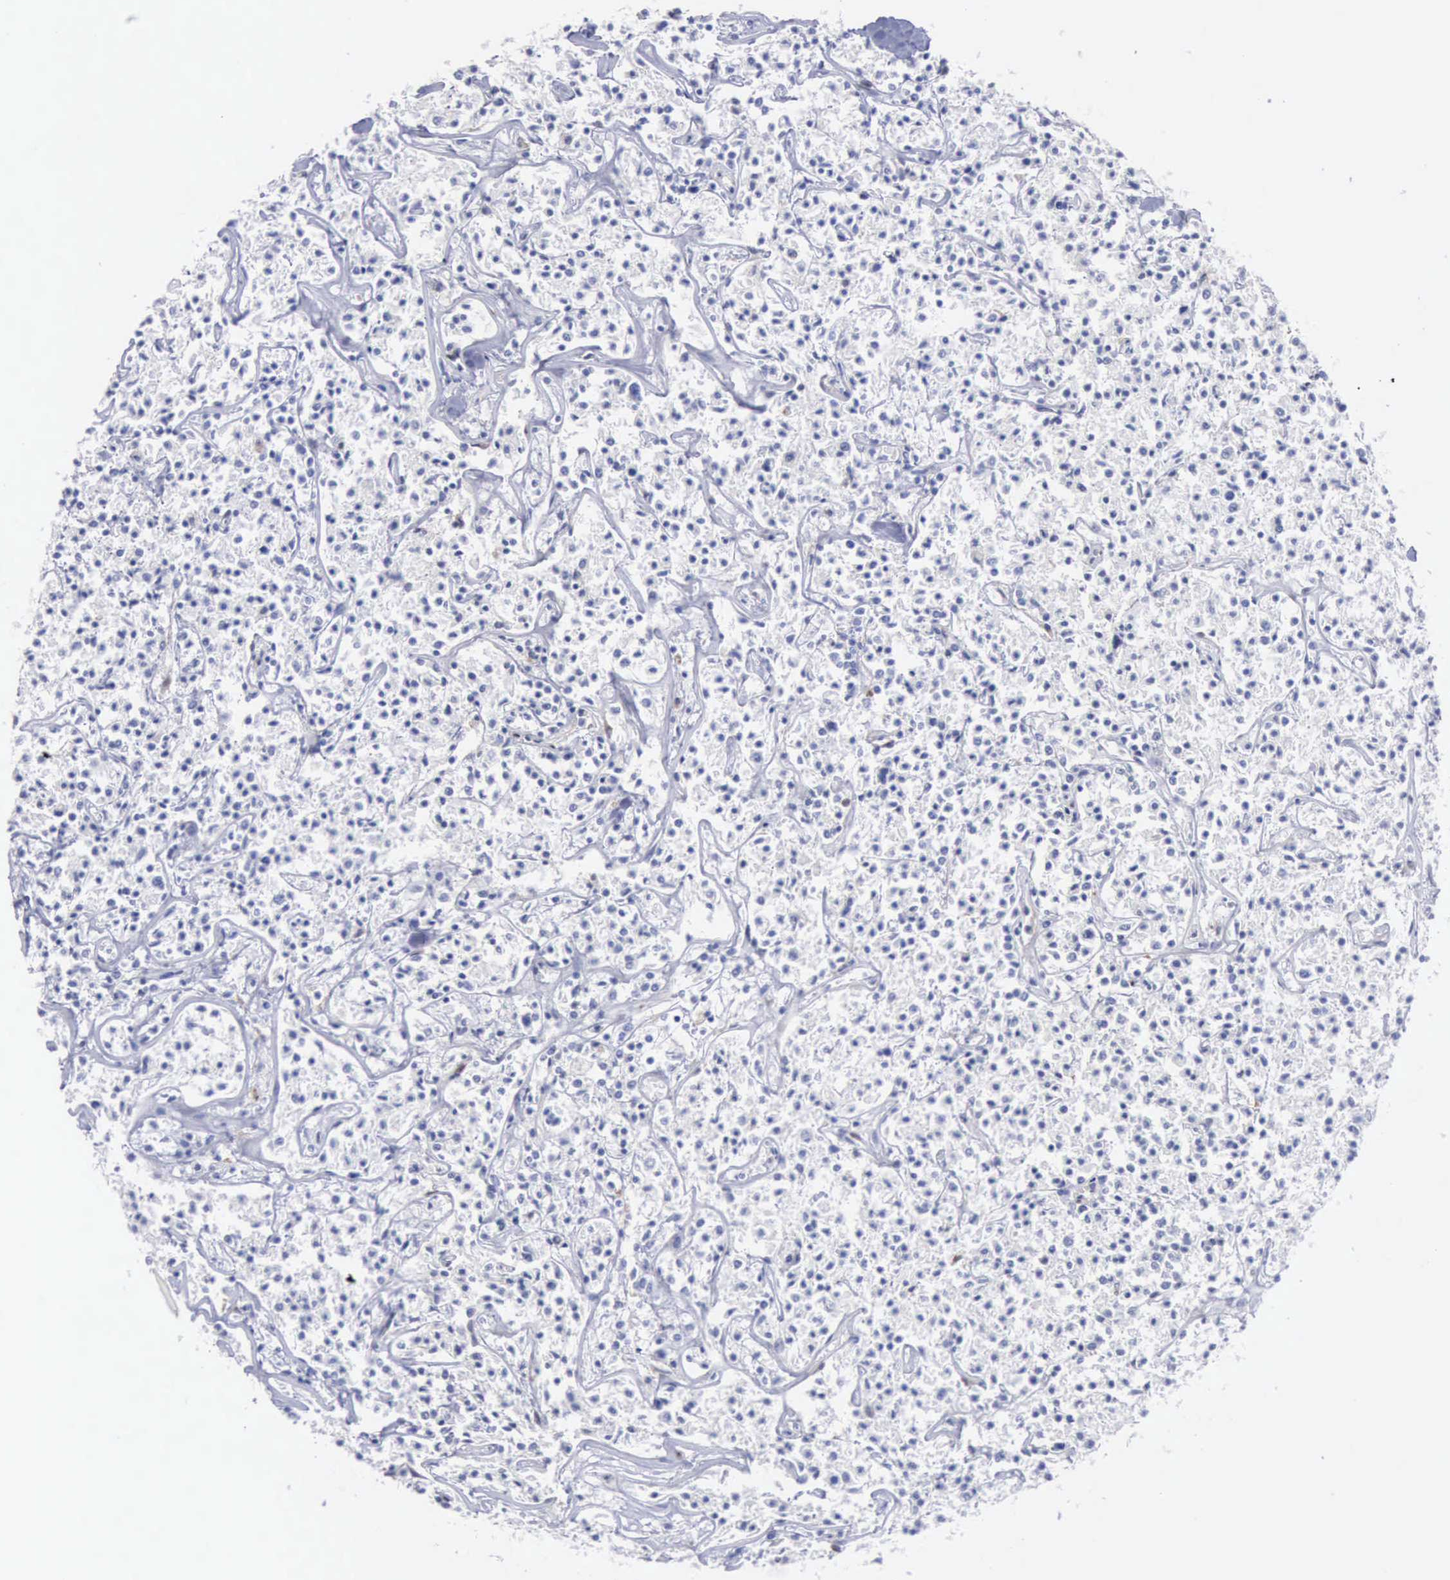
{"staining": {"intensity": "negative", "quantity": "none", "location": "none"}, "tissue": "lymphoma", "cell_type": "Tumor cells", "image_type": "cancer", "snomed": [{"axis": "morphology", "description": "Malignant lymphoma, non-Hodgkin's type, Low grade"}, {"axis": "topography", "description": "Small intestine"}], "caption": "Immunohistochemistry histopathology image of human lymphoma stained for a protein (brown), which shows no staining in tumor cells.", "gene": "FHL1", "patient": {"sex": "female", "age": 59}}